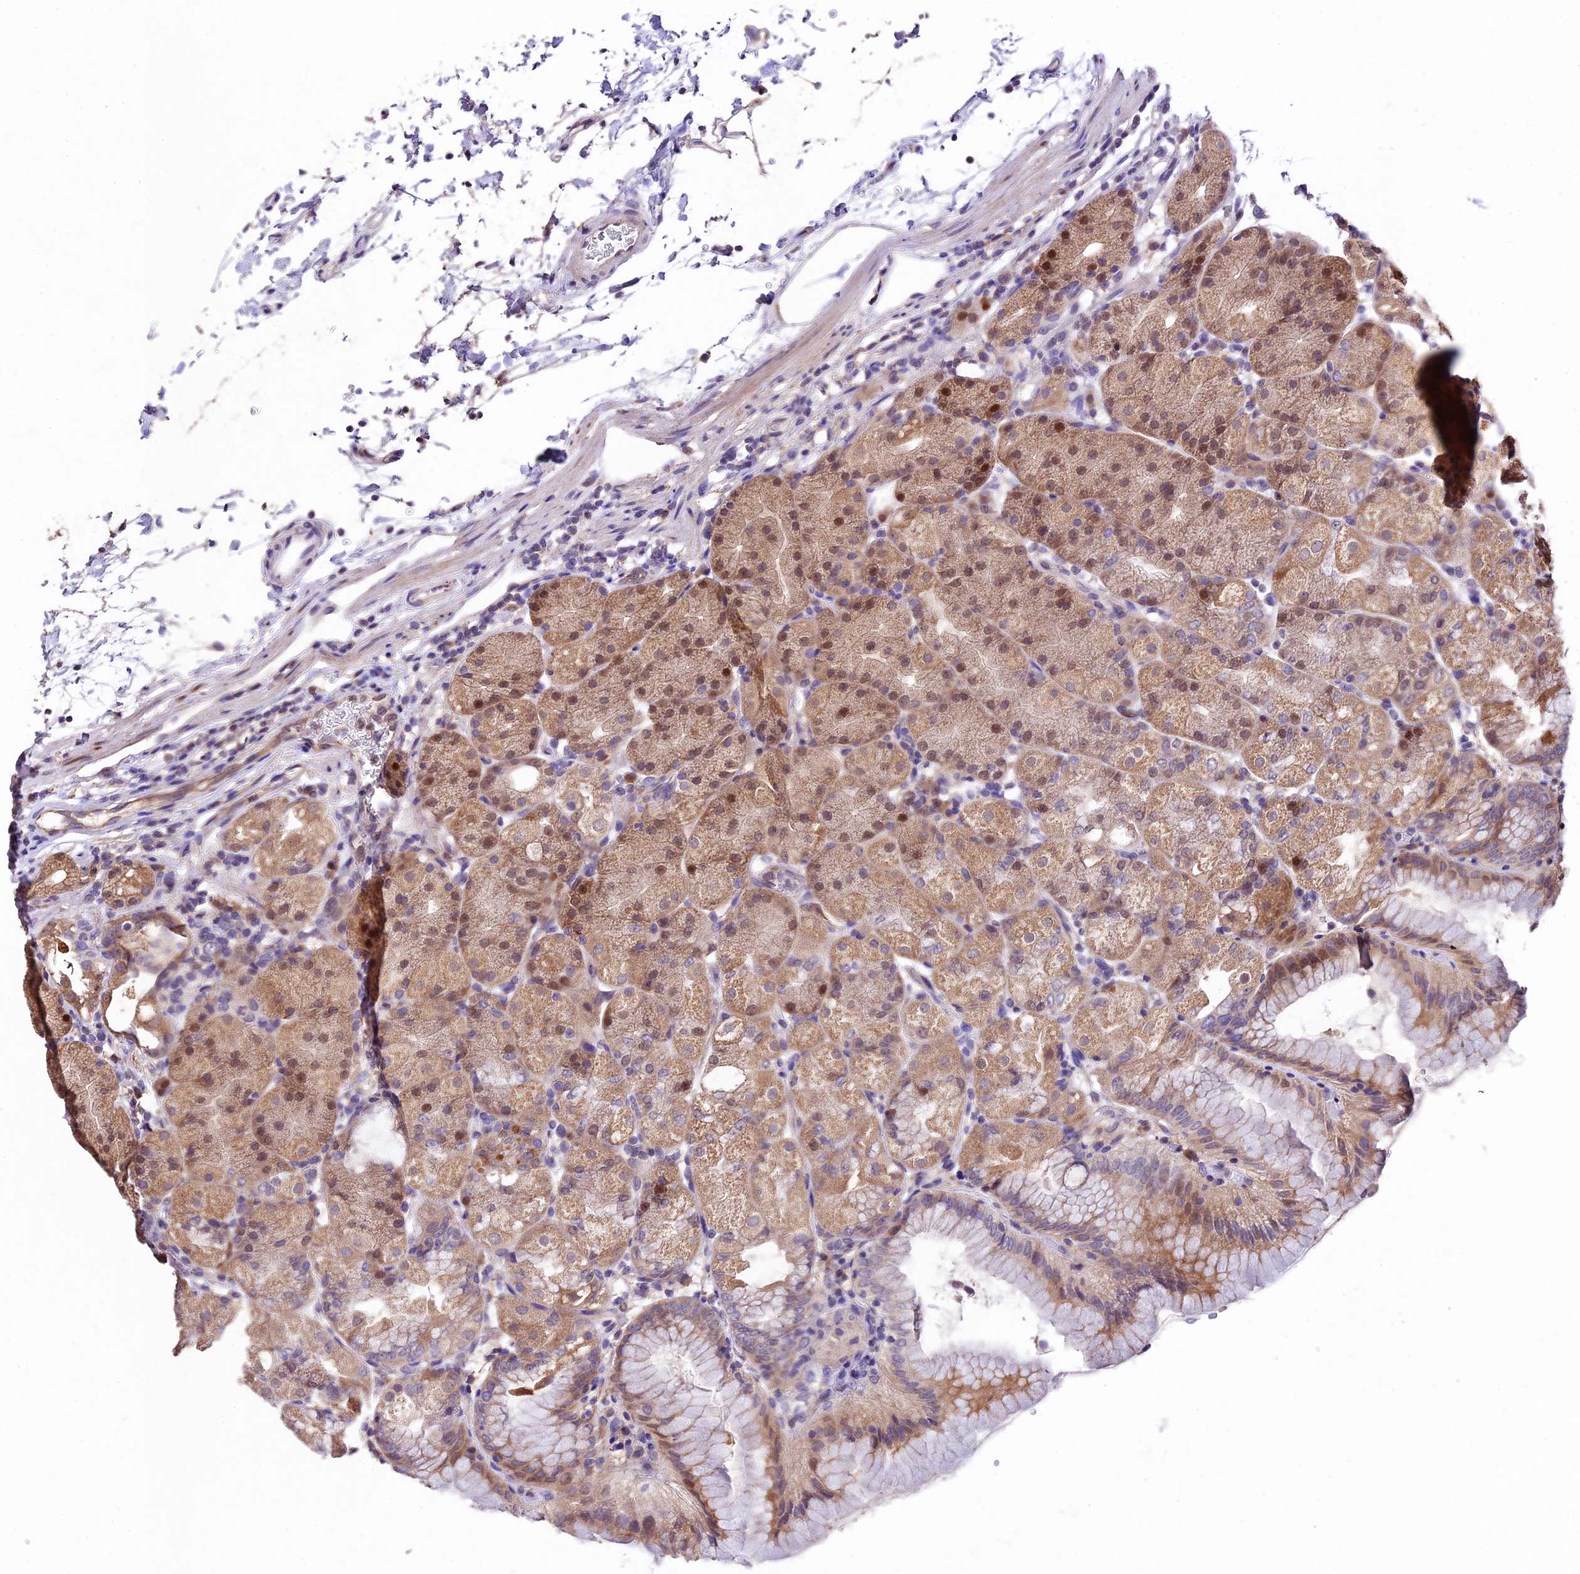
{"staining": {"intensity": "moderate", "quantity": ">75%", "location": "cytoplasmic/membranous,nuclear"}, "tissue": "stomach", "cell_type": "Glandular cells", "image_type": "normal", "snomed": [{"axis": "morphology", "description": "Normal tissue, NOS"}, {"axis": "topography", "description": "Stomach, upper"}, {"axis": "topography", "description": "Stomach, lower"}], "caption": "DAB (3,3'-diaminobenzidine) immunohistochemical staining of normal stomach exhibits moderate cytoplasmic/membranous,nuclear protein expression in about >75% of glandular cells. The protein is stained brown, and the nuclei are stained in blue (DAB IHC with brightfield microscopy, high magnification).", "gene": "SBNO2", "patient": {"sex": "male", "age": 62}}